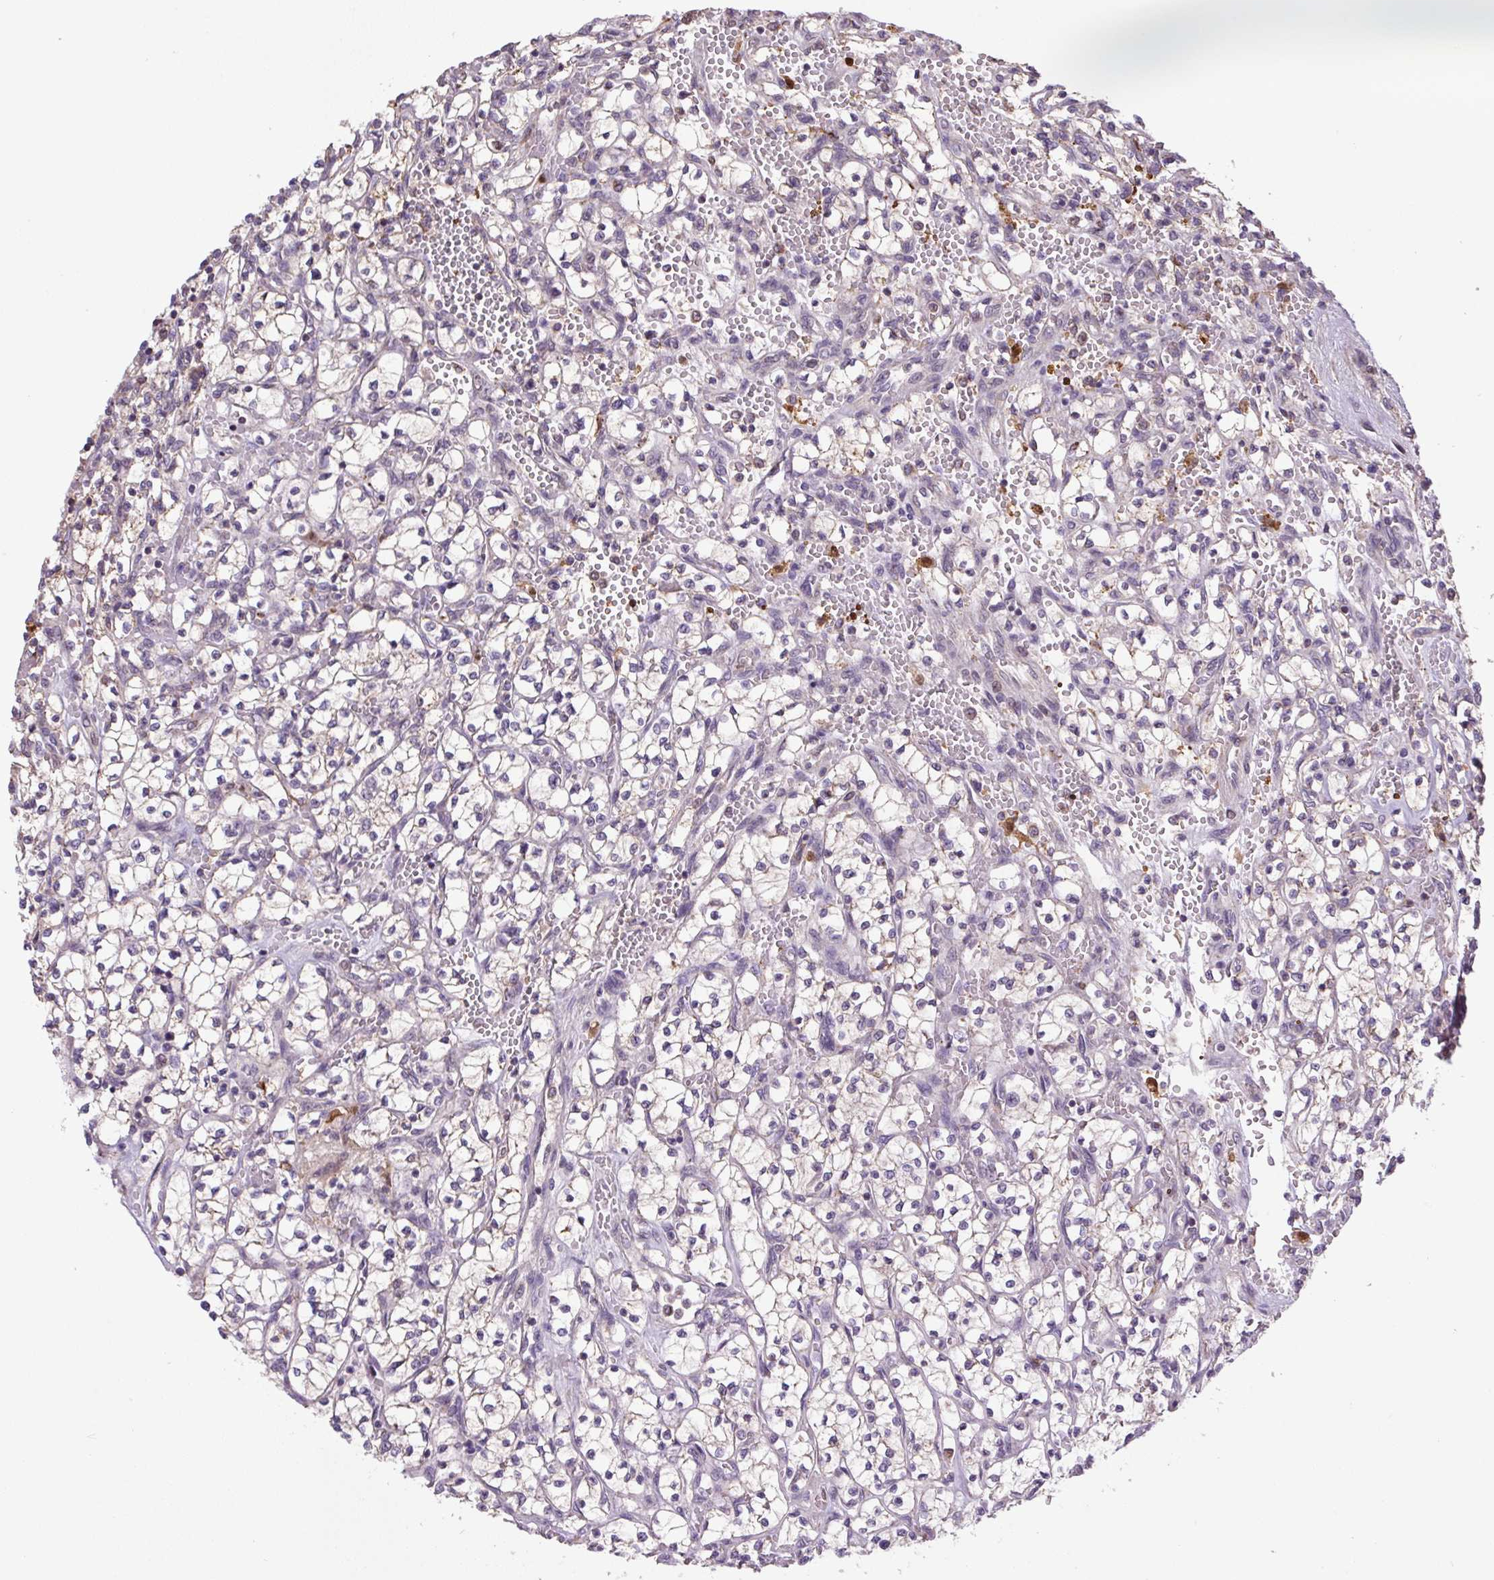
{"staining": {"intensity": "weak", "quantity": "<25%", "location": "cytoplasmic/membranous"}, "tissue": "renal cancer", "cell_type": "Tumor cells", "image_type": "cancer", "snomed": [{"axis": "morphology", "description": "Adenocarcinoma, NOS"}, {"axis": "topography", "description": "Kidney"}], "caption": "Image shows no significant protein positivity in tumor cells of renal adenocarcinoma. (DAB (3,3'-diaminobenzidine) immunohistochemistry (IHC), high magnification).", "gene": "SGF29", "patient": {"sex": "female", "age": 64}}